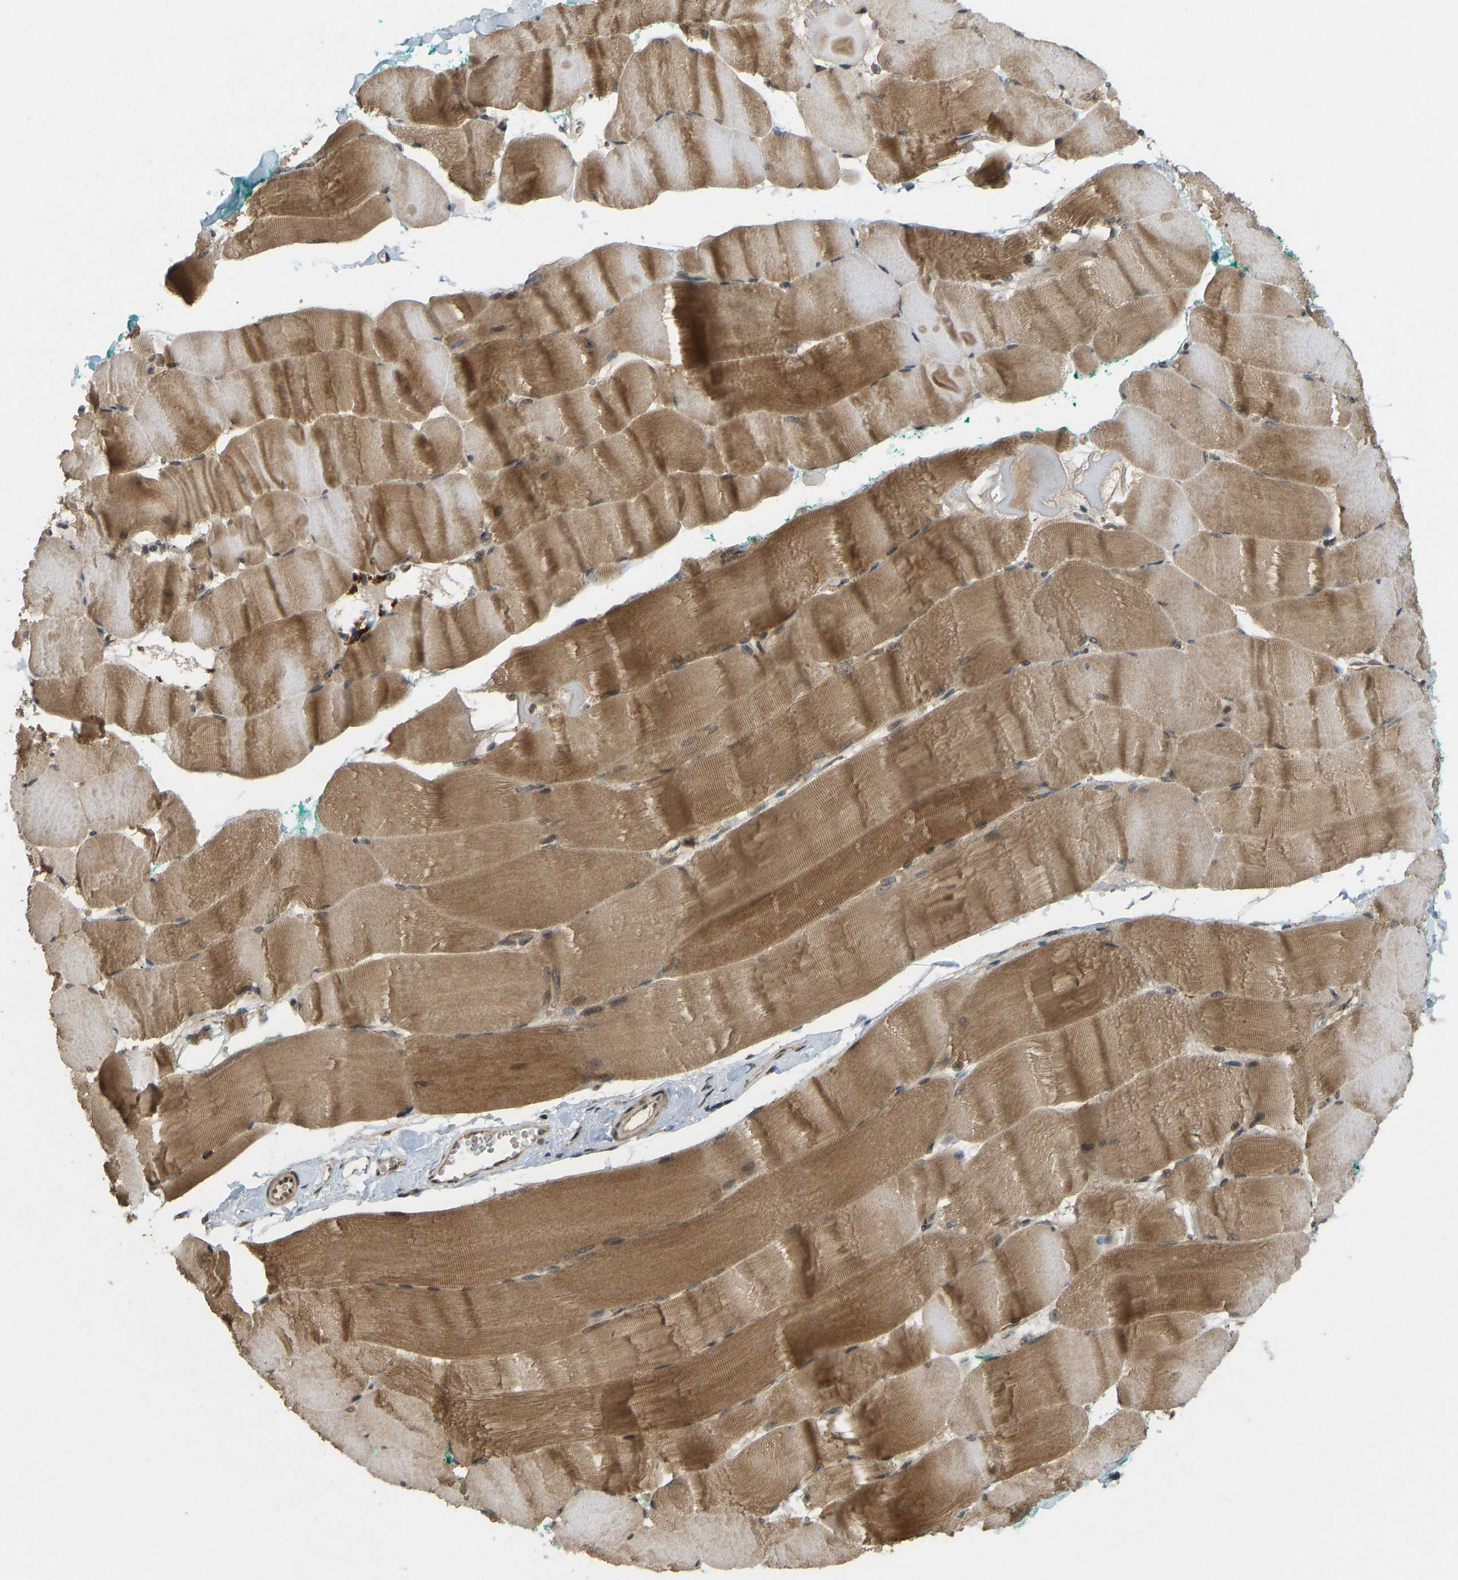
{"staining": {"intensity": "moderate", "quantity": ">75%", "location": "cytoplasmic/membranous"}, "tissue": "skeletal muscle", "cell_type": "Myocytes", "image_type": "normal", "snomed": [{"axis": "morphology", "description": "Normal tissue, NOS"}, {"axis": "morphology", "description": "Squamous cell carcinoma, NOS"}, {"axis": "topography", "description": "Skeletal muscle"}], "caption": "Skeletal muscle stained with DAB (3,3'-diaminobenzidine) immunohistochemistry exhibits medium levels of moderate cytoplasmic/membranous staining in approximately >75% of myocytes. The protein of interest is shown in brown color, while the nuclei are stained blue.", "gene": "ACADS", "patient": {"sex": "male", "age": 51}}